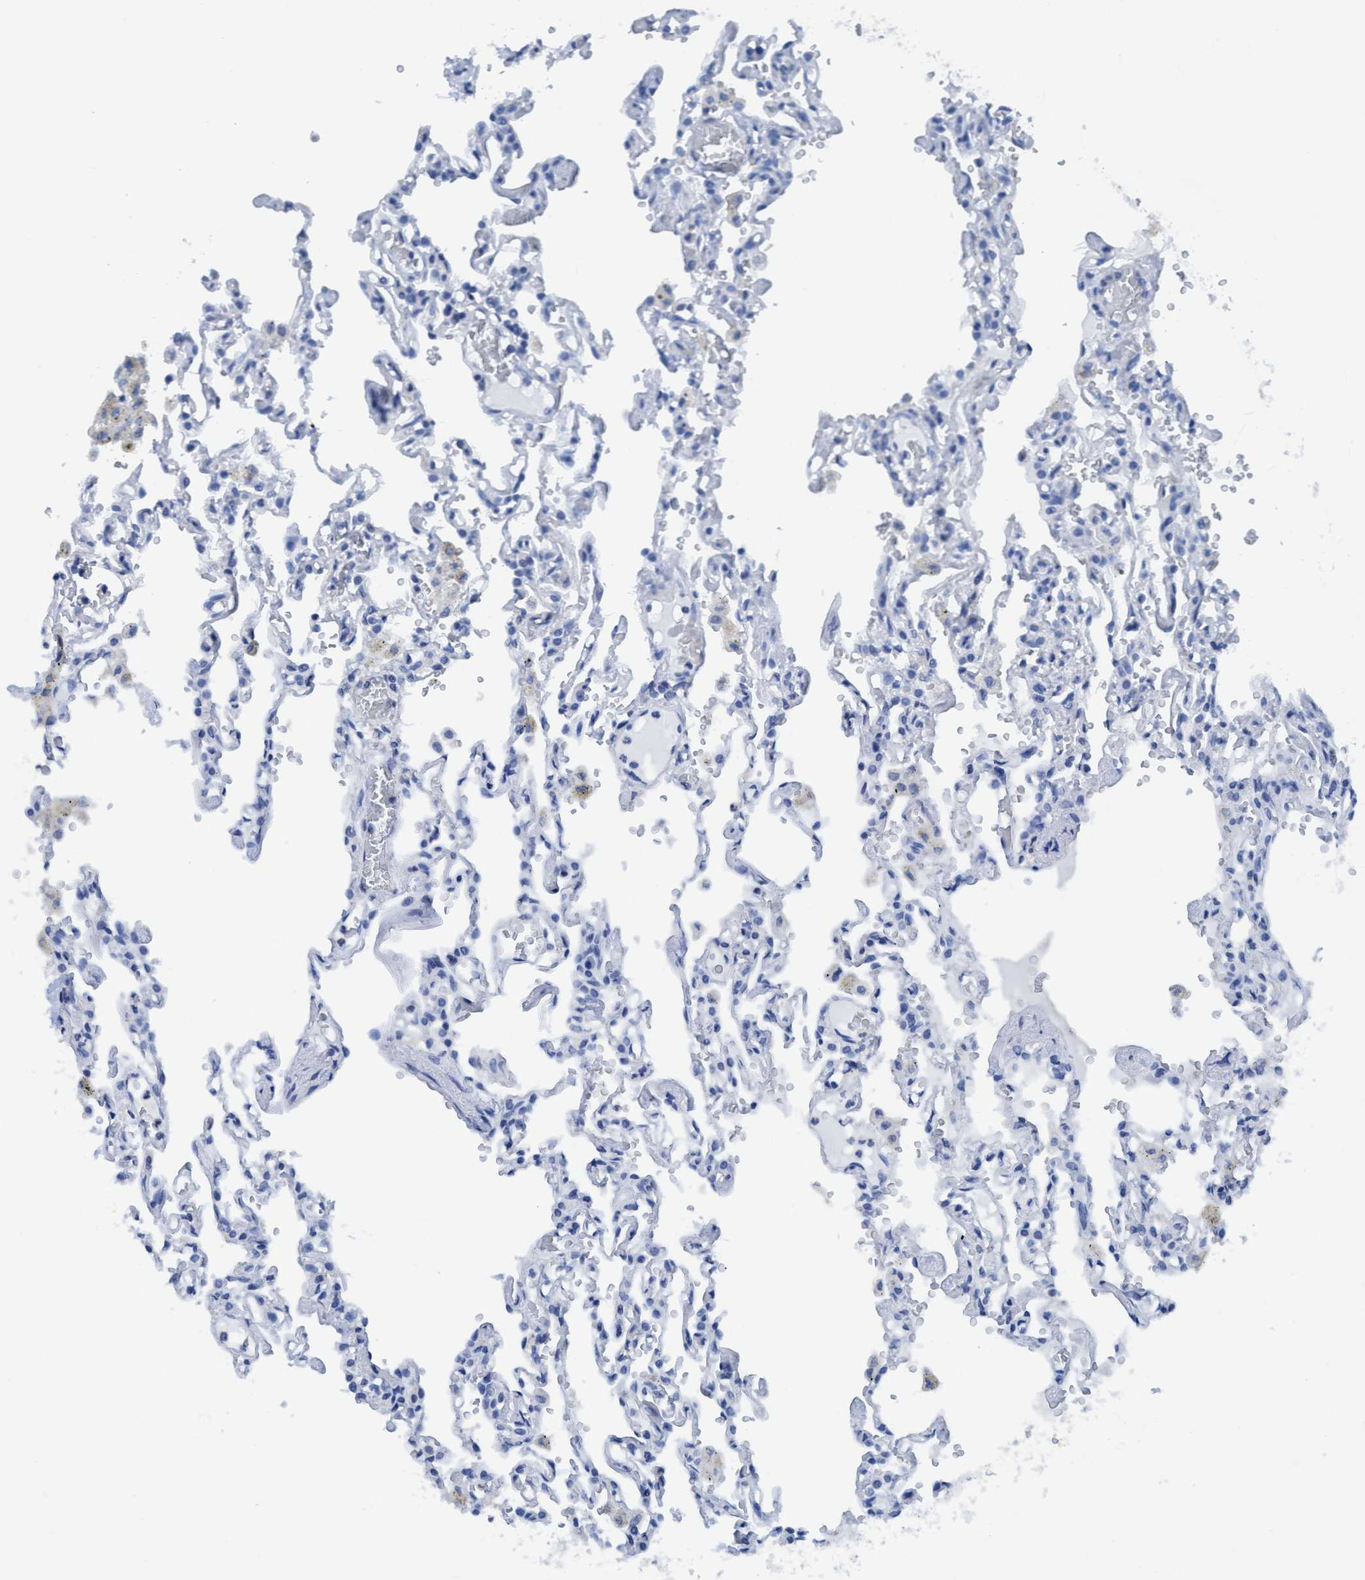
{"staining": {"intensity": "negative", "quantity": "none", "location": "none"}, "tissue": "lung", "cell_type": "Alveolar cells", "image_type": "normal", "snomed": [{"axis": "morphology", "description": "Normal tissue, NOS"}, {"axis": "topography", "description": "Lung"}], "caption": "The image displays no staining of alveolar cells in normal lung. The staining was performed using DAB (3,3'-diaminobenzidine) to visualize the protein expression in brown, while the nuclei were stained in blue with hematoxylin (Magnification: 20x).", "gene": "DNAI1", "patient": {"sex": "male", "age": 21}}